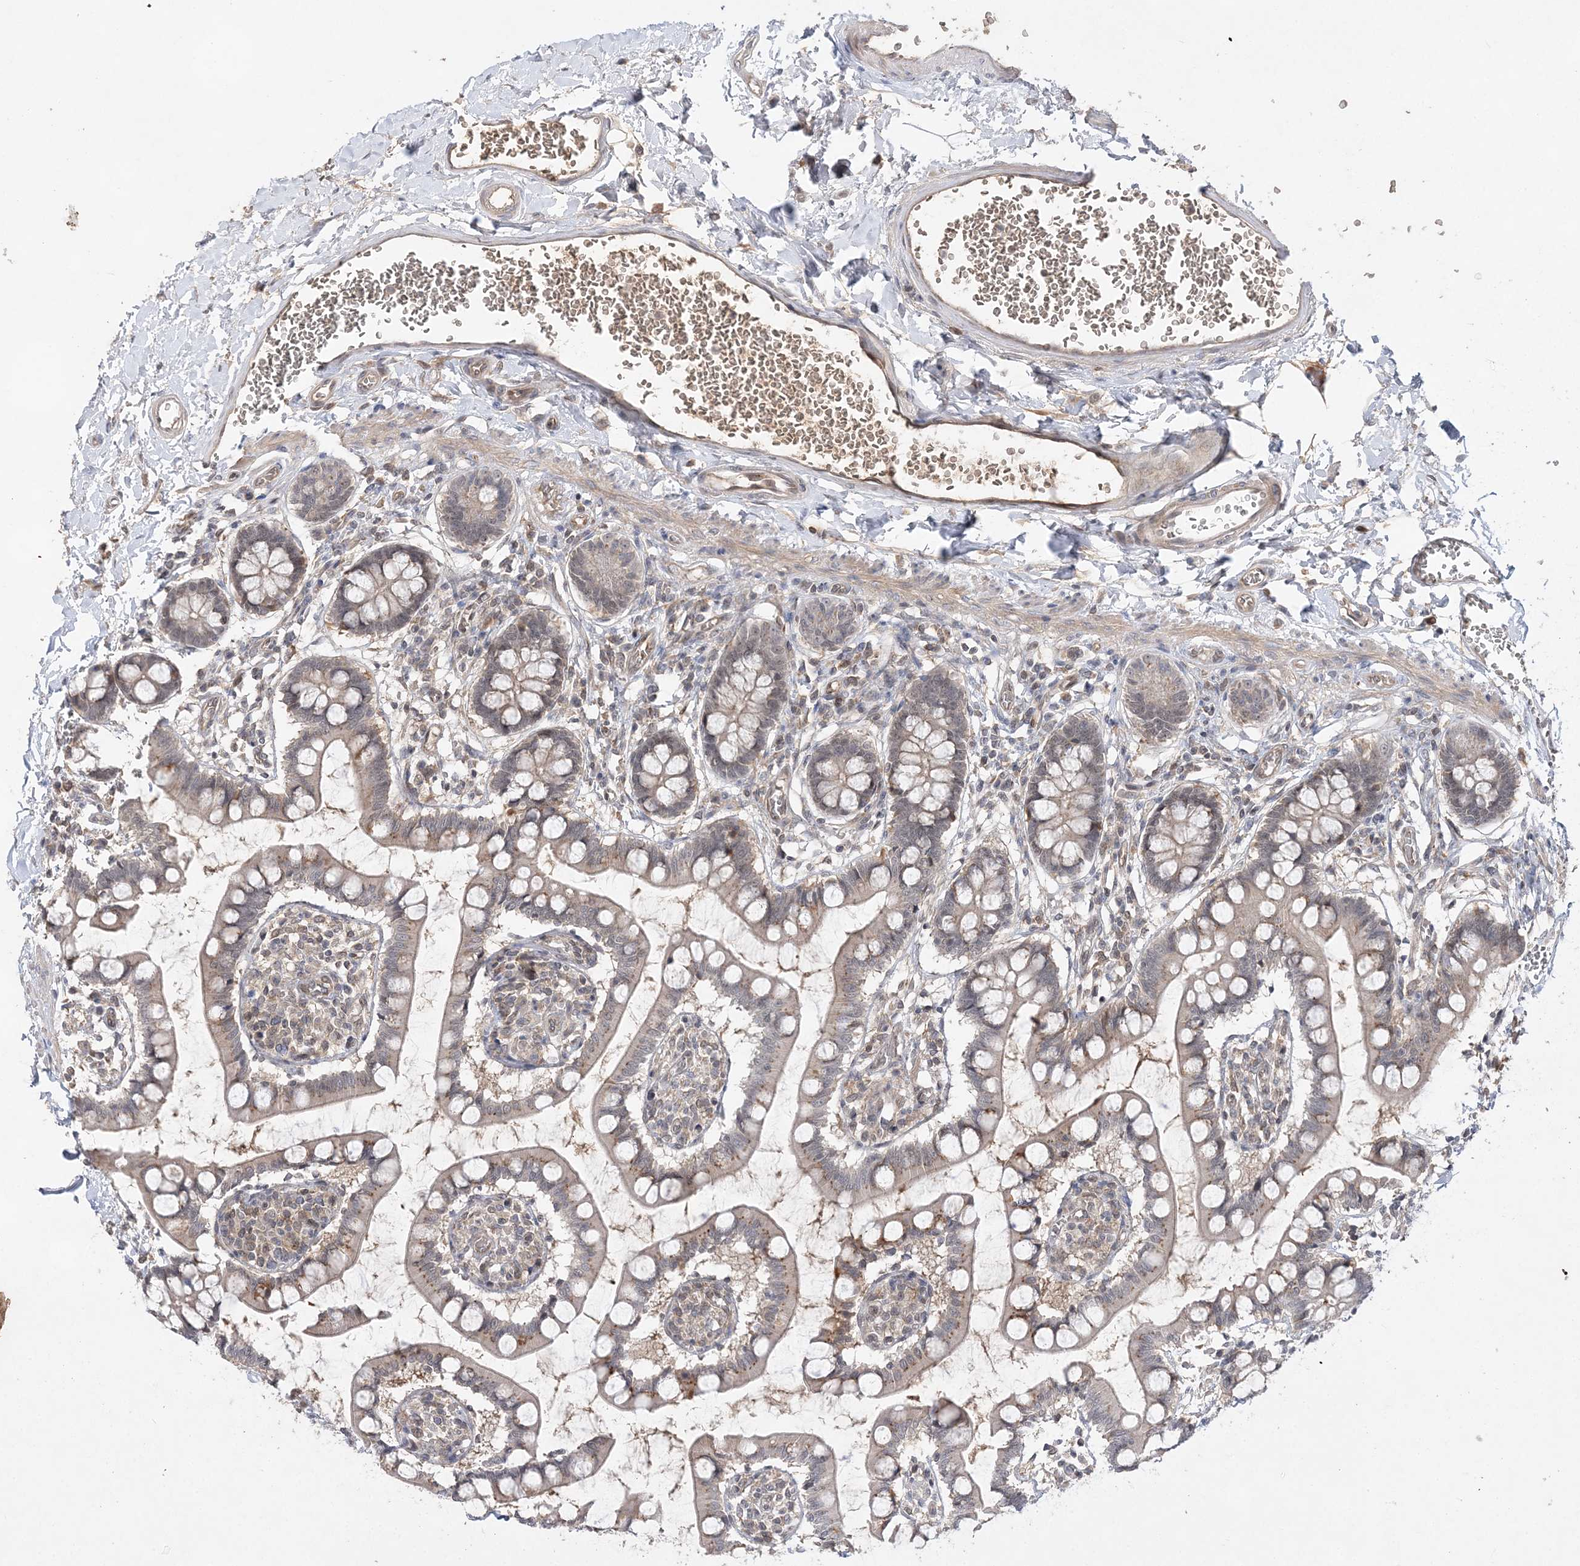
{"staining": {"intensity": "weak", "quantity": "<25%", "location": "cytoplasmic/membranous"}, "tissue": "small intestine", "cell_type": "Glandular cells", "image_type": "normal", "snomed": [{"axis": "morphology", "description": "Normal tissue, NOS"}, {"axis": "topography", "description": "Small intestine"}], "caption": "Small intestine was stained to show a protein in brown. There is no significant positivity in glandular cells. Brightfield microscopy of immunohistochemistry stained with DAB (brown) and hematoxylin (blue), captured at high magnification.", "gene": "TMEM132B", "patient": {"sex": "male", "age": 52}}